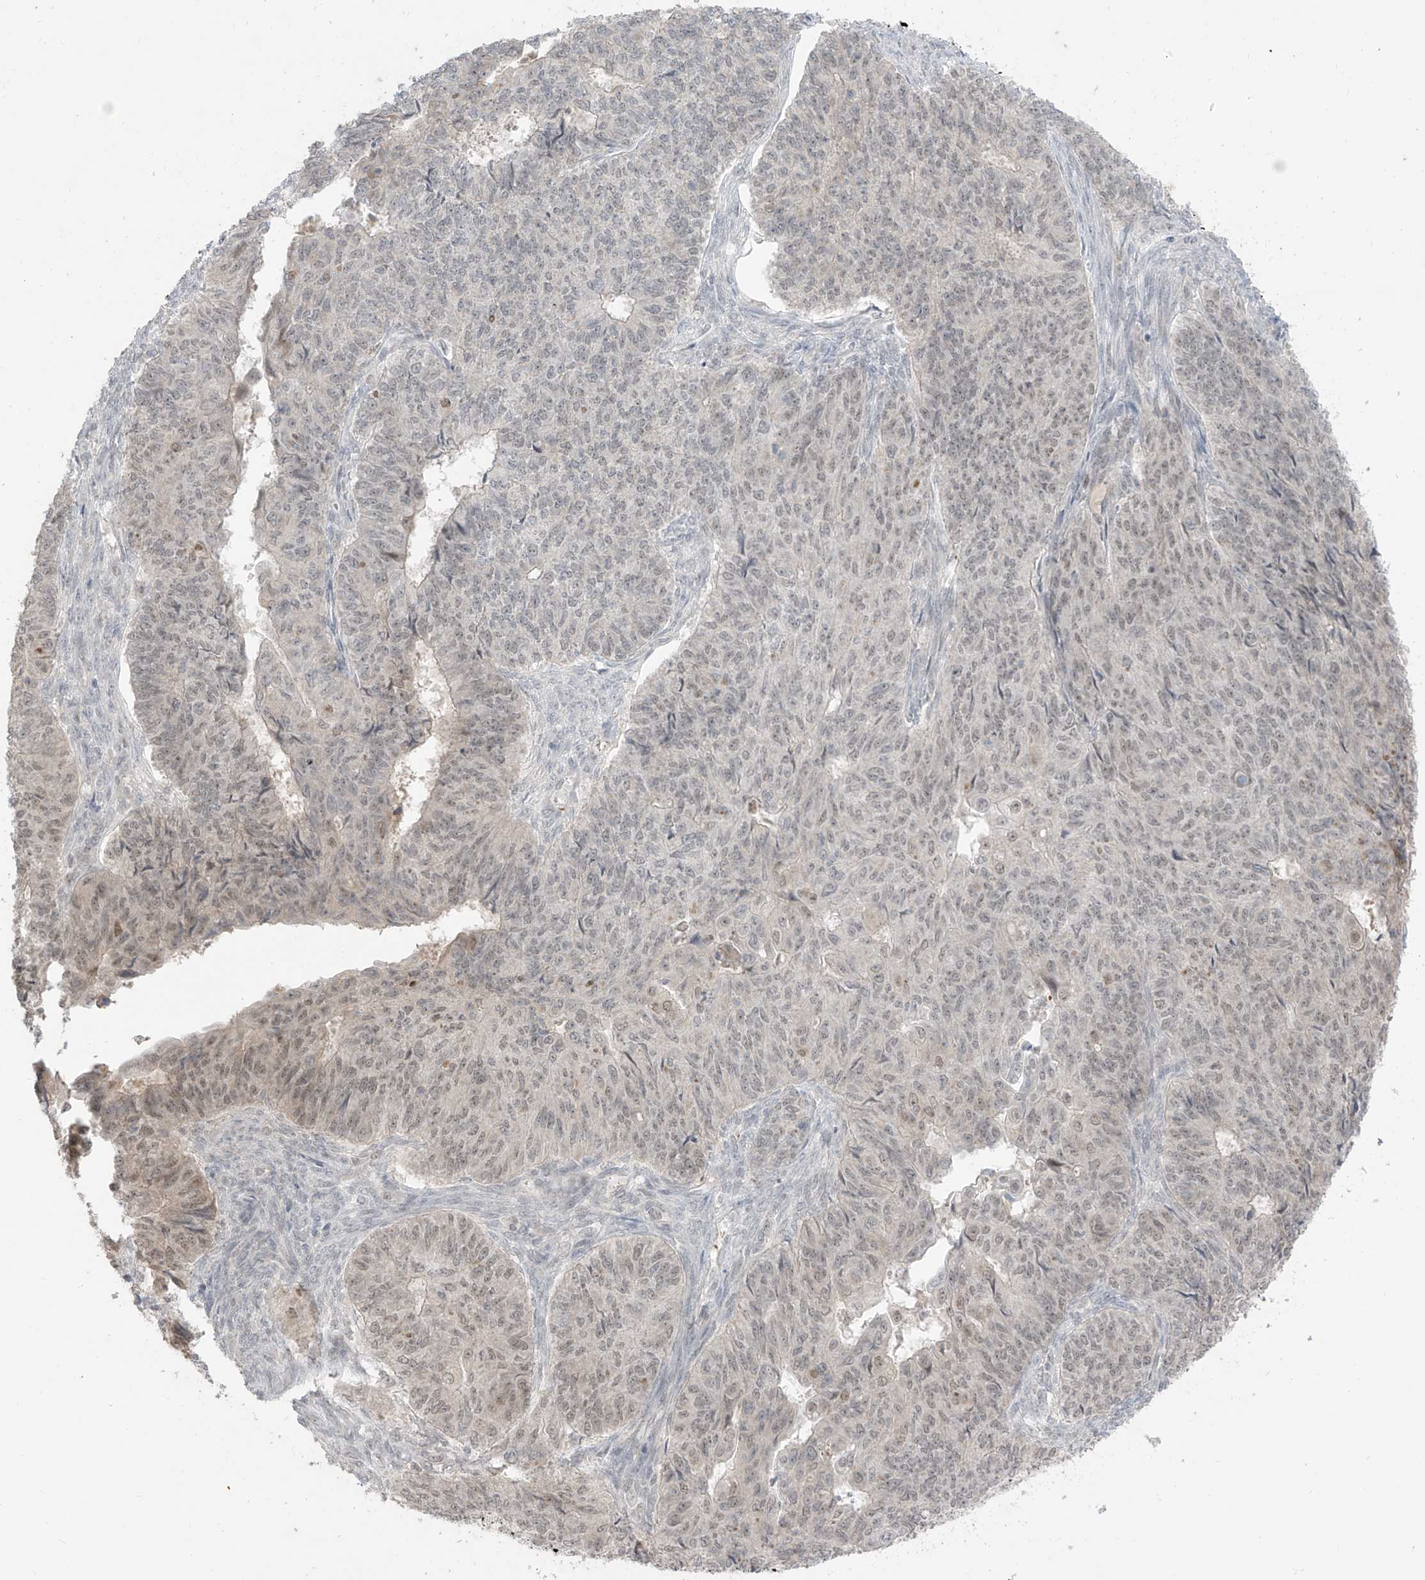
{"staining": {"intensity": "weak", "quantity": "25%-75%", "location": "nuclear"}, "tissue": "endometrial cancer", "cell_type": "Tumor cells", "image_type": "cancer", "snomed": [{"axis": "morphology", "description": "Adenocarcinoma, NOS"}, {"axis": "topography", "description": "Endometrium"}], "caption": "There is low levels of weak nuclear positivity in tumor cells of endometrial adenocarcinoma, as demonstrated by immunohistochemical staining (brown color).", "gene": "OGT", "patient": {"sex": "female", "age": 32}}